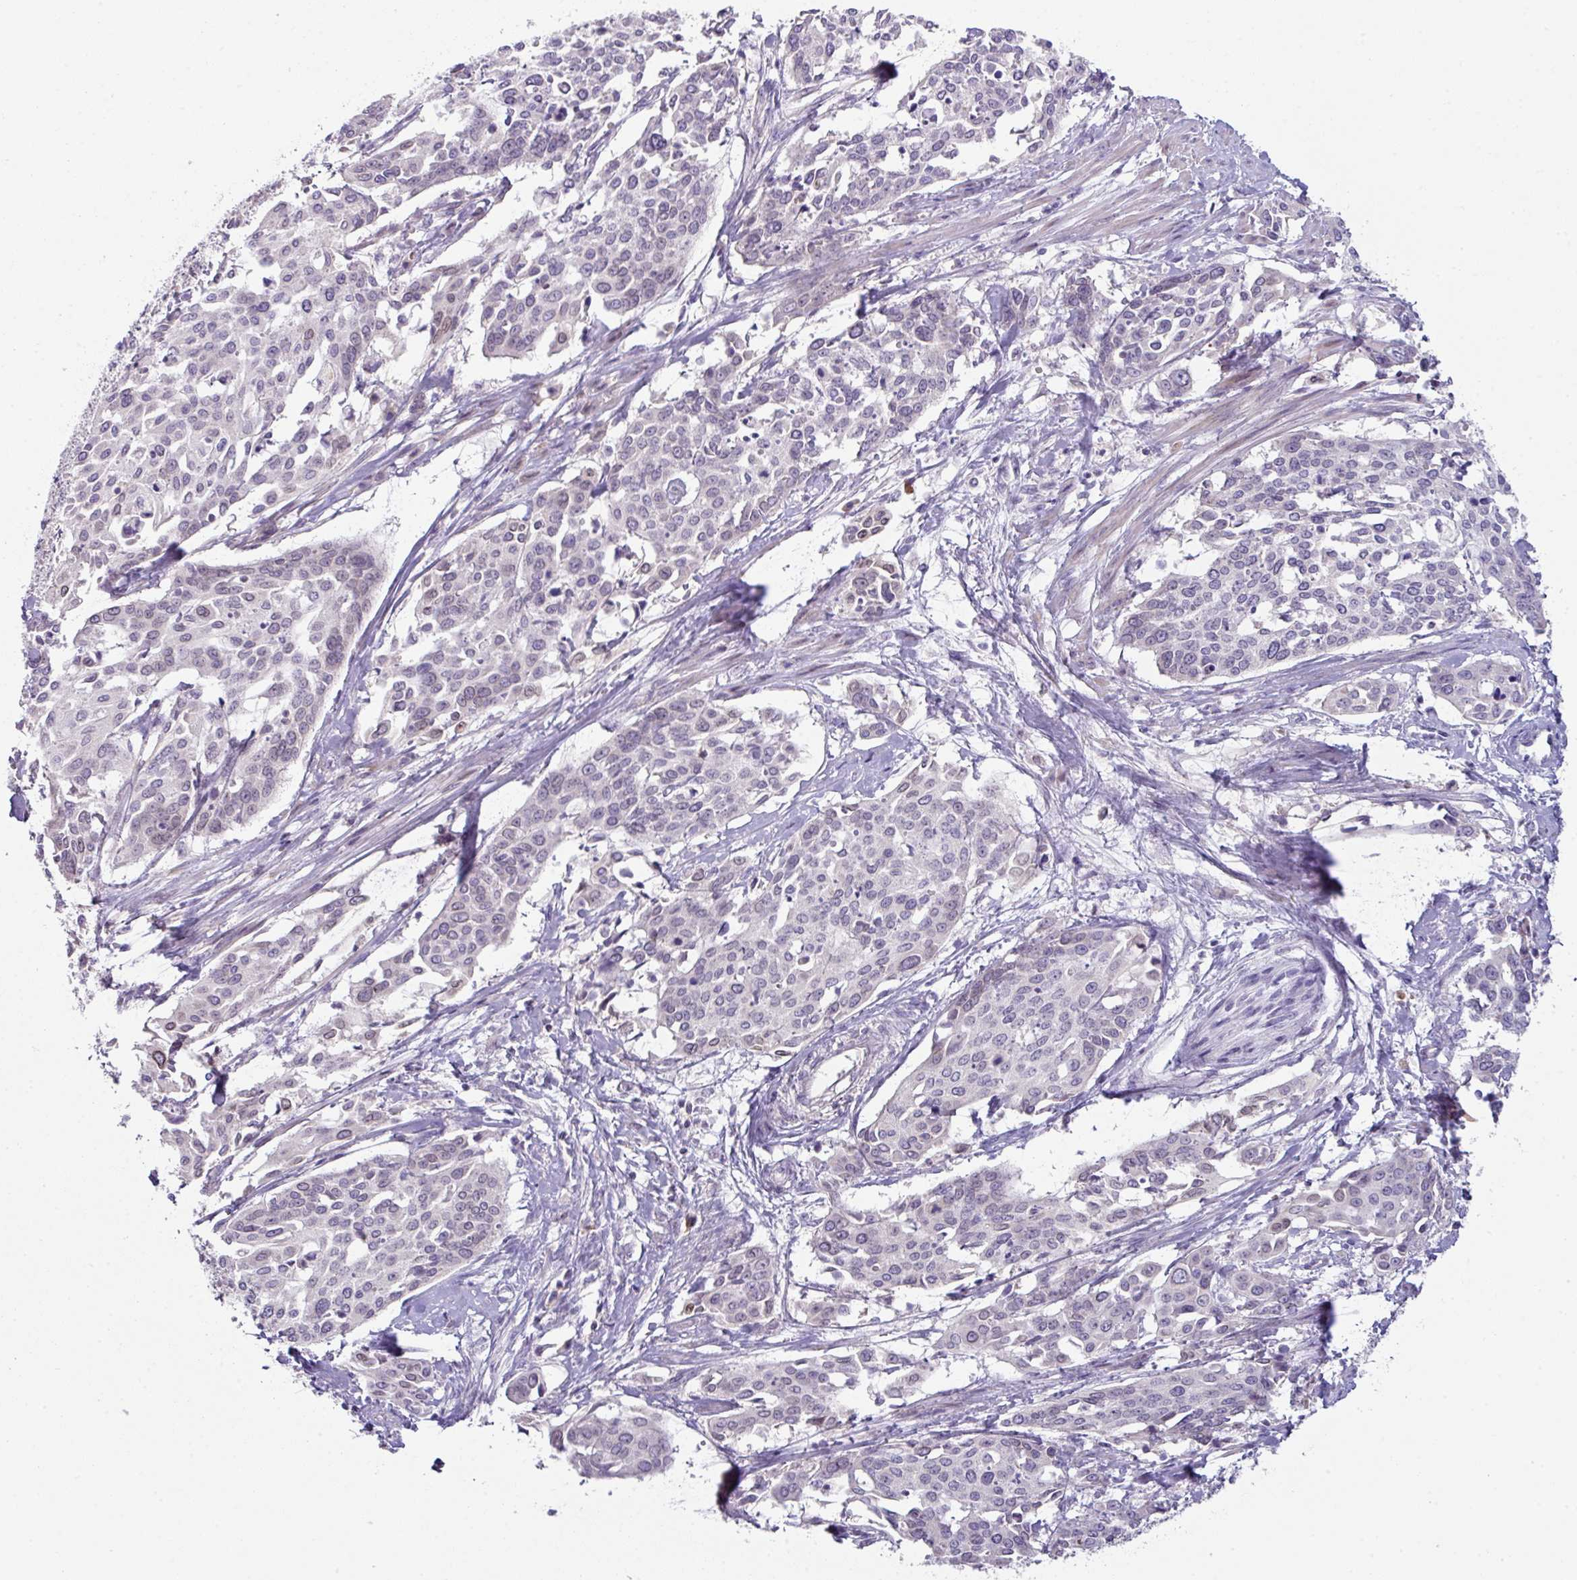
{"staining": {"intensity": "negative", "quantity": "none", "location": "none"}, "tissue": "cervical cancer", "cell_type": "Tumor cells", "image_type": "cancer", "snomed": [{"axis": "morphology", "description": "Squamous cell carcinoma, NOS"}, {"axis": "topography", "description": "Cervix"}], "caption": "Histopathology image shows no protein positivity in tumor cells of squamous cell carcinoma (cervical) tissue. Brightfield microscopy of IHC stained with DAB (3,3'-diaminobenzidine) (brown) and hematoxylin (blue), captured at high magnification.", "gene": "SLAMF6", "patient": {"sex": "female", "age": 44}}